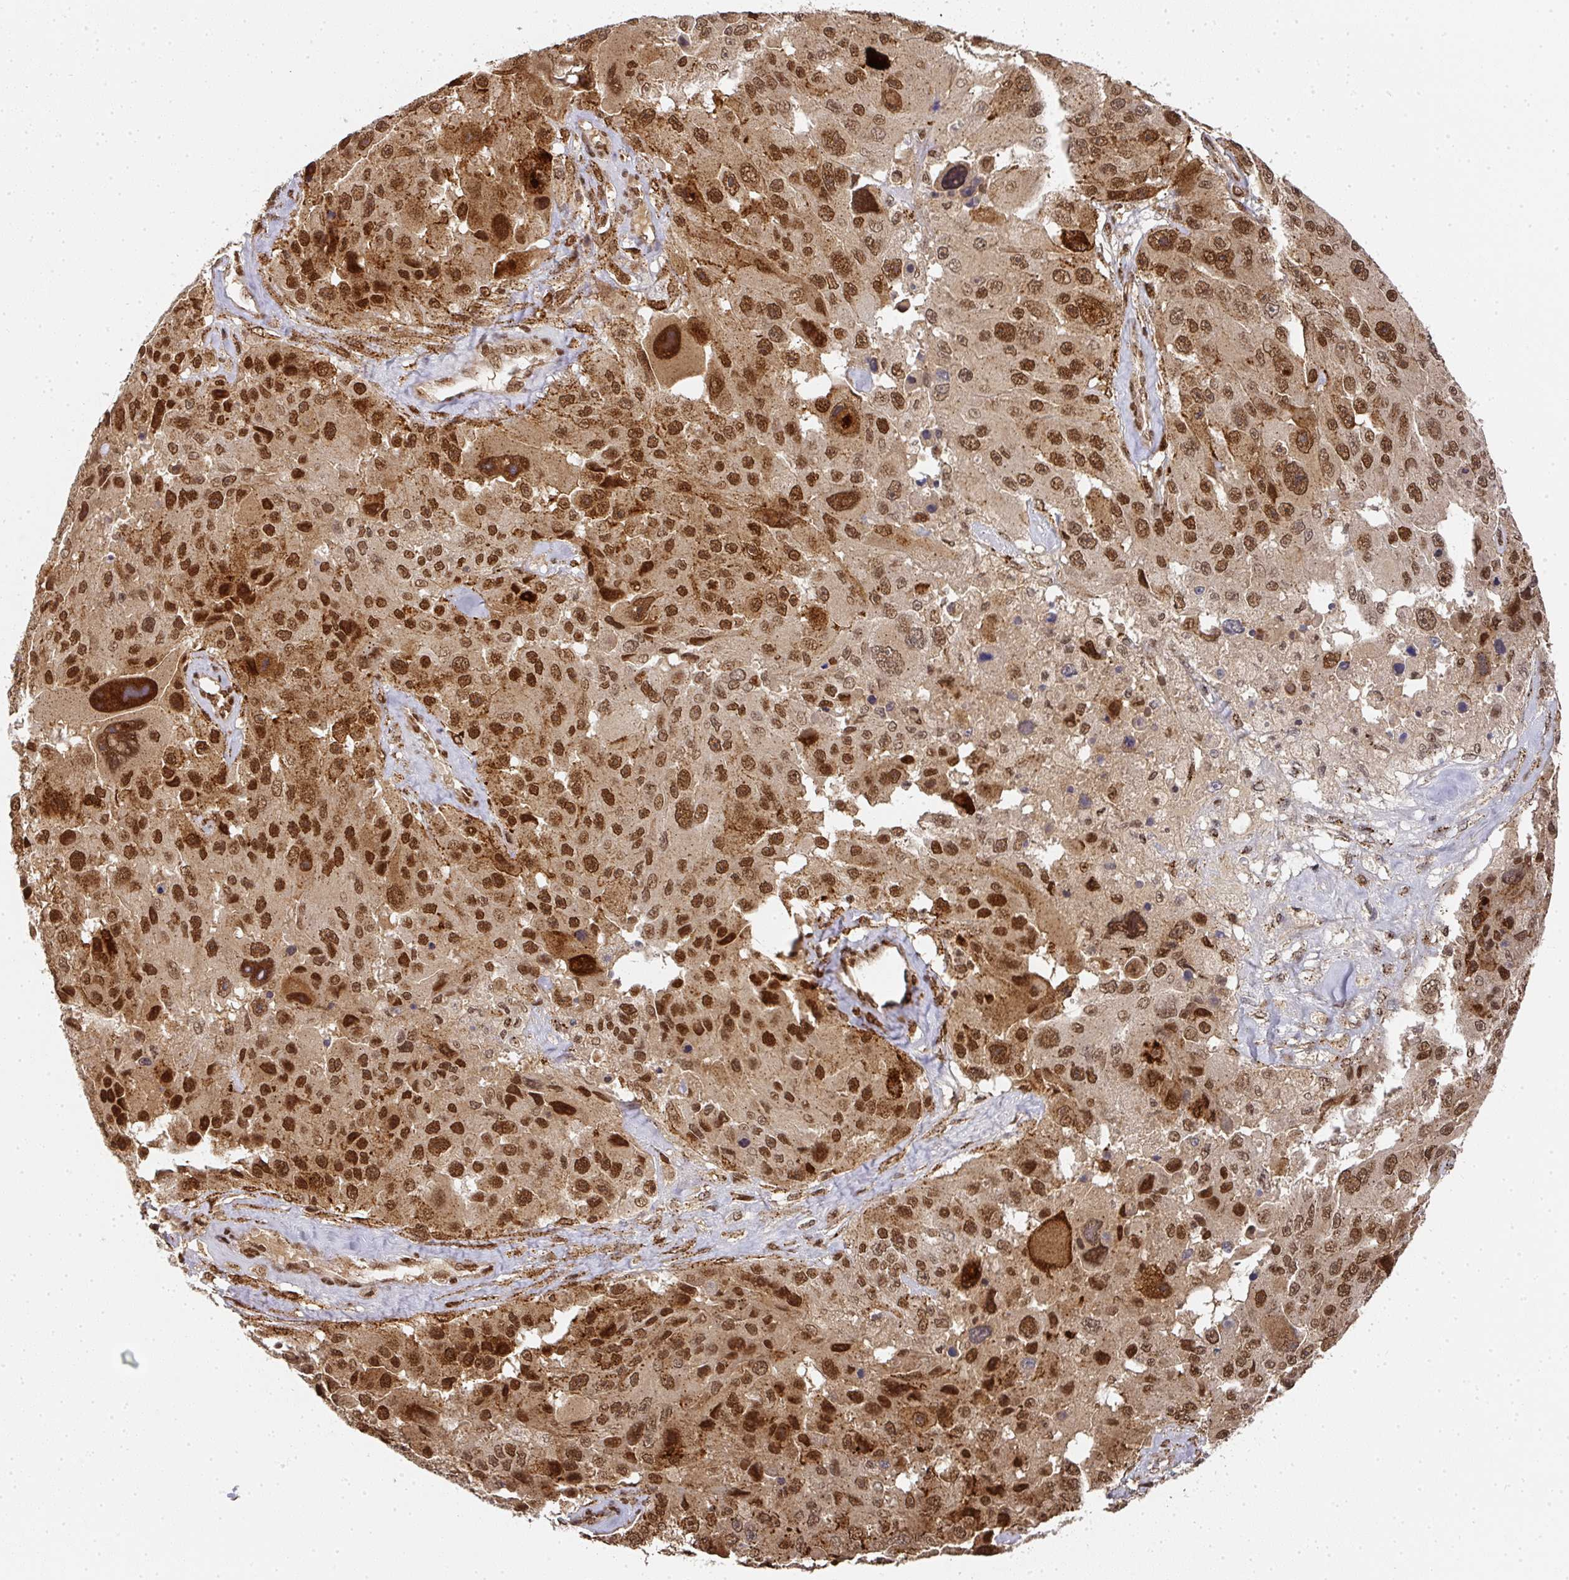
{"staining": {"intensity": "strong", "quantity": ">75%", "location": "nuclear"}, "tissue": "melanoma", "cell_type": "Tumor cells", "image_type": "cancer", "snomed": [{"axis": "morphology", "description": "Malignant melanoma, Metastatic site"}, {"axis": "topography", "description": "Lymph node"}], "caption": "Immunohistochemical staining of human malignant melanoma (metastatic site) displays high levels of strong nuclear staining in about >75% of tumor cells. The protein is shown in brown color, while the nuclei are stained blue.", "gene": "DIDO1", "patient": {"sex": "male", "age": 62}}